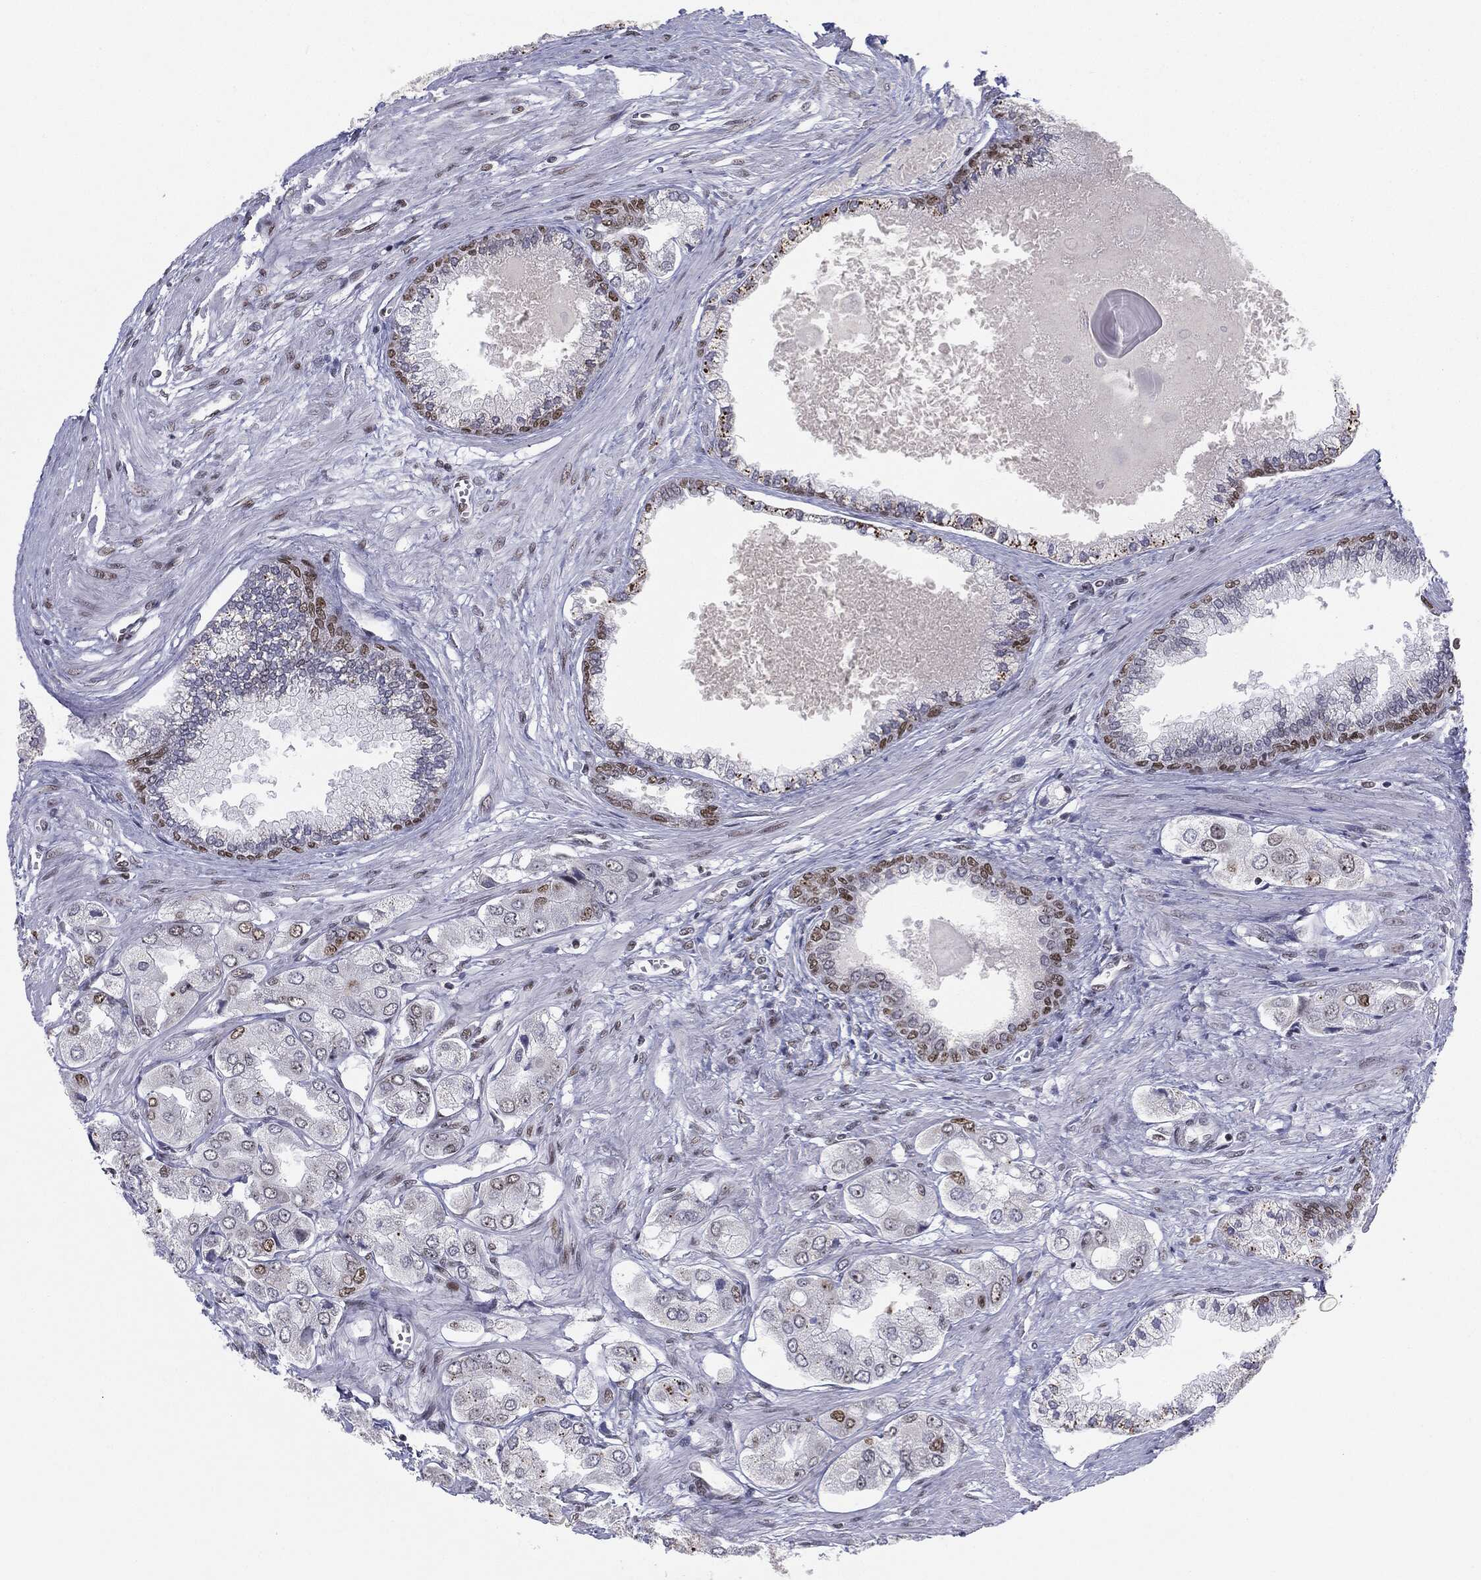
{"staining": {"intensity": "negative", "quantity": "none", "location": "none"}, "tissue": "prostate cancer", "cell_type": "Tumor cells", "image_type": "cancer", "snomed": [{"axis": "morphology", "description": "Adenocarcinoma, Low grade"}, {"axis": "topography", "description": "Prostate"}], "caption": "There is no significant expression in tumor cells of prostate cancer (adenocarcinoma (low-grade)). (DAB immunohistochemistry, high magnification).", "gene": "MDC1", "patient": {"sex": "male", "age": 69}}